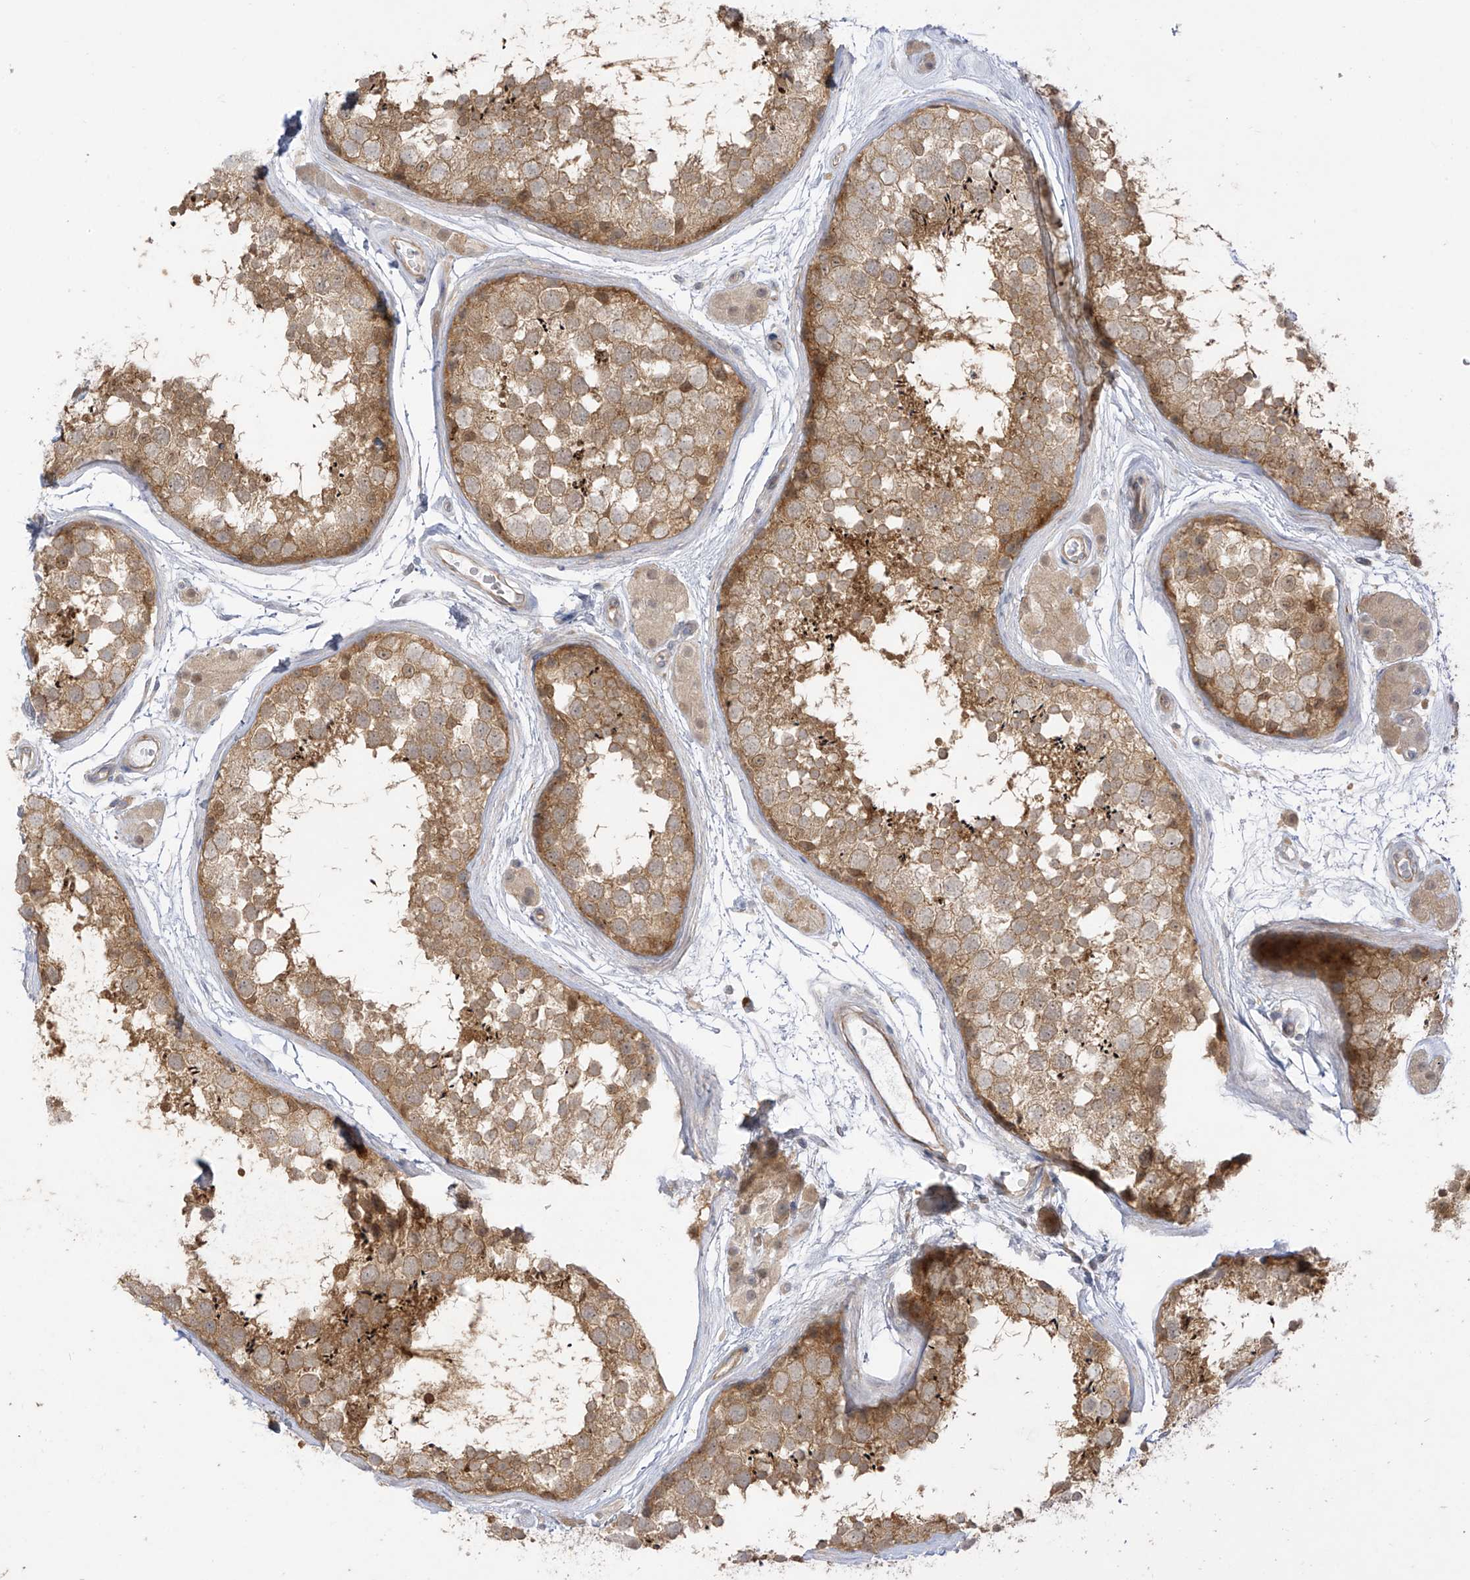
{"staining": {"intensity": "moderate", "quantity": ">75%", "location": "cytoplasmic/membranous,nuclear"}, "tissue": "testis", "cell_type": "Cells in seminiferous ducts", "image_type": "normal", "snomed": [{"axis": "morphology", "description": "Normal tissue, NOS"}, {"axis": "topography", "description": "Testis"}], "caption": "Immunohistochemical staining of unremarkable testis reveals medium levels of moderate cytoplasmic/membranous,nuclear staining in about >75% of cells in seminiferous ducts.", "gene": "EIPR1", "patient": {"sex": "male", "age": 56}}